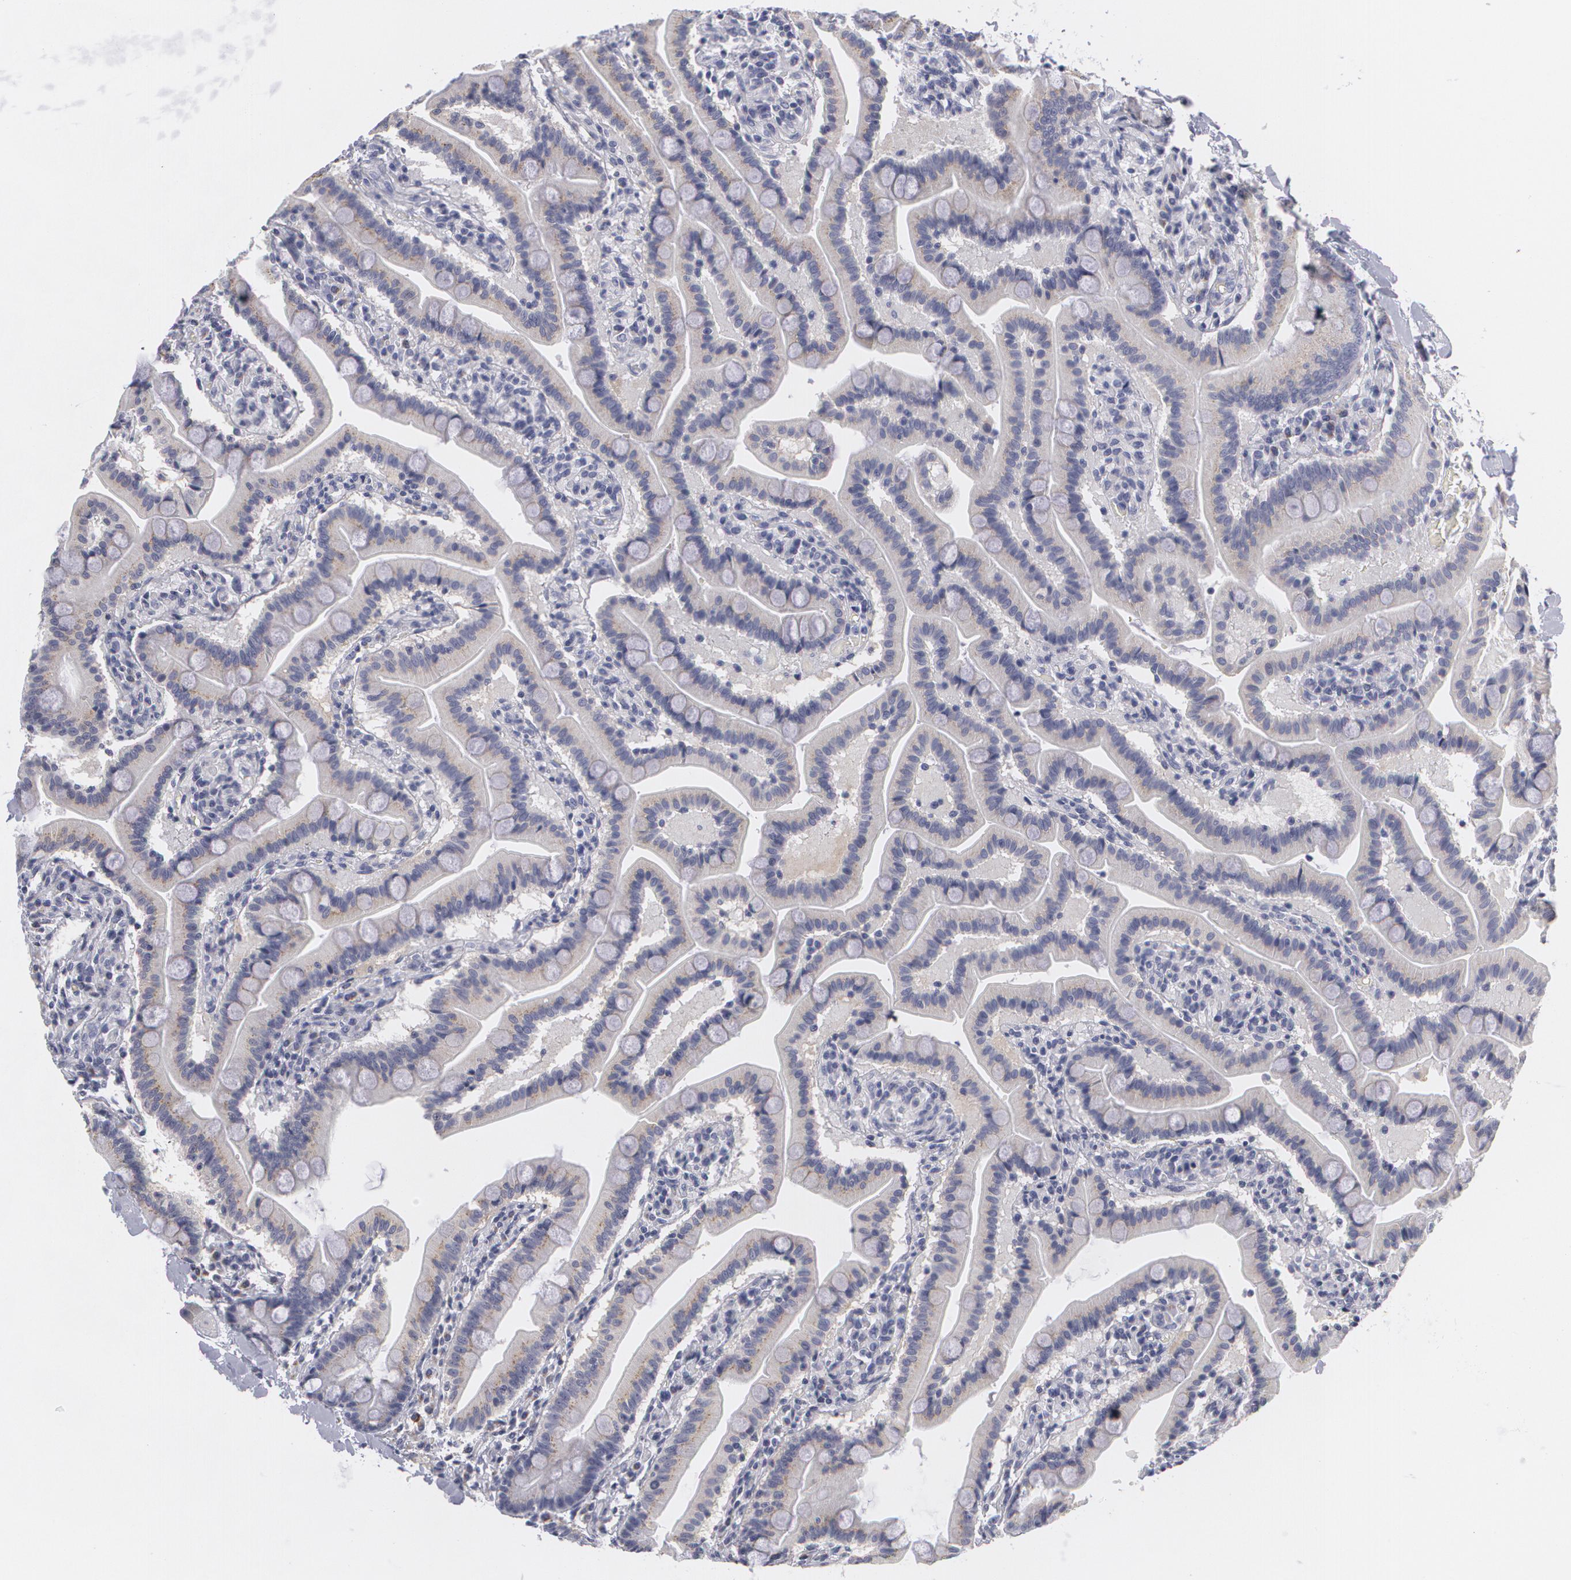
{"staining": {"intensity": "negative", "quantity": "none", "location": "none"}, "tissue": "duodenum", "cell_type": "Glandular cells", "image_type": "normal", "snomed": [{"axis": "morphology", "description": "Normal tissue, NOS"}, {"axis": "topography", "description": "Duodenum"}], "caption": "Immunohistochemical staining of normal duodenum exhibits no significant positivity in glandular cells.", "gene": "MBNL3", "patient": {"sex": "female", "age": 77}}